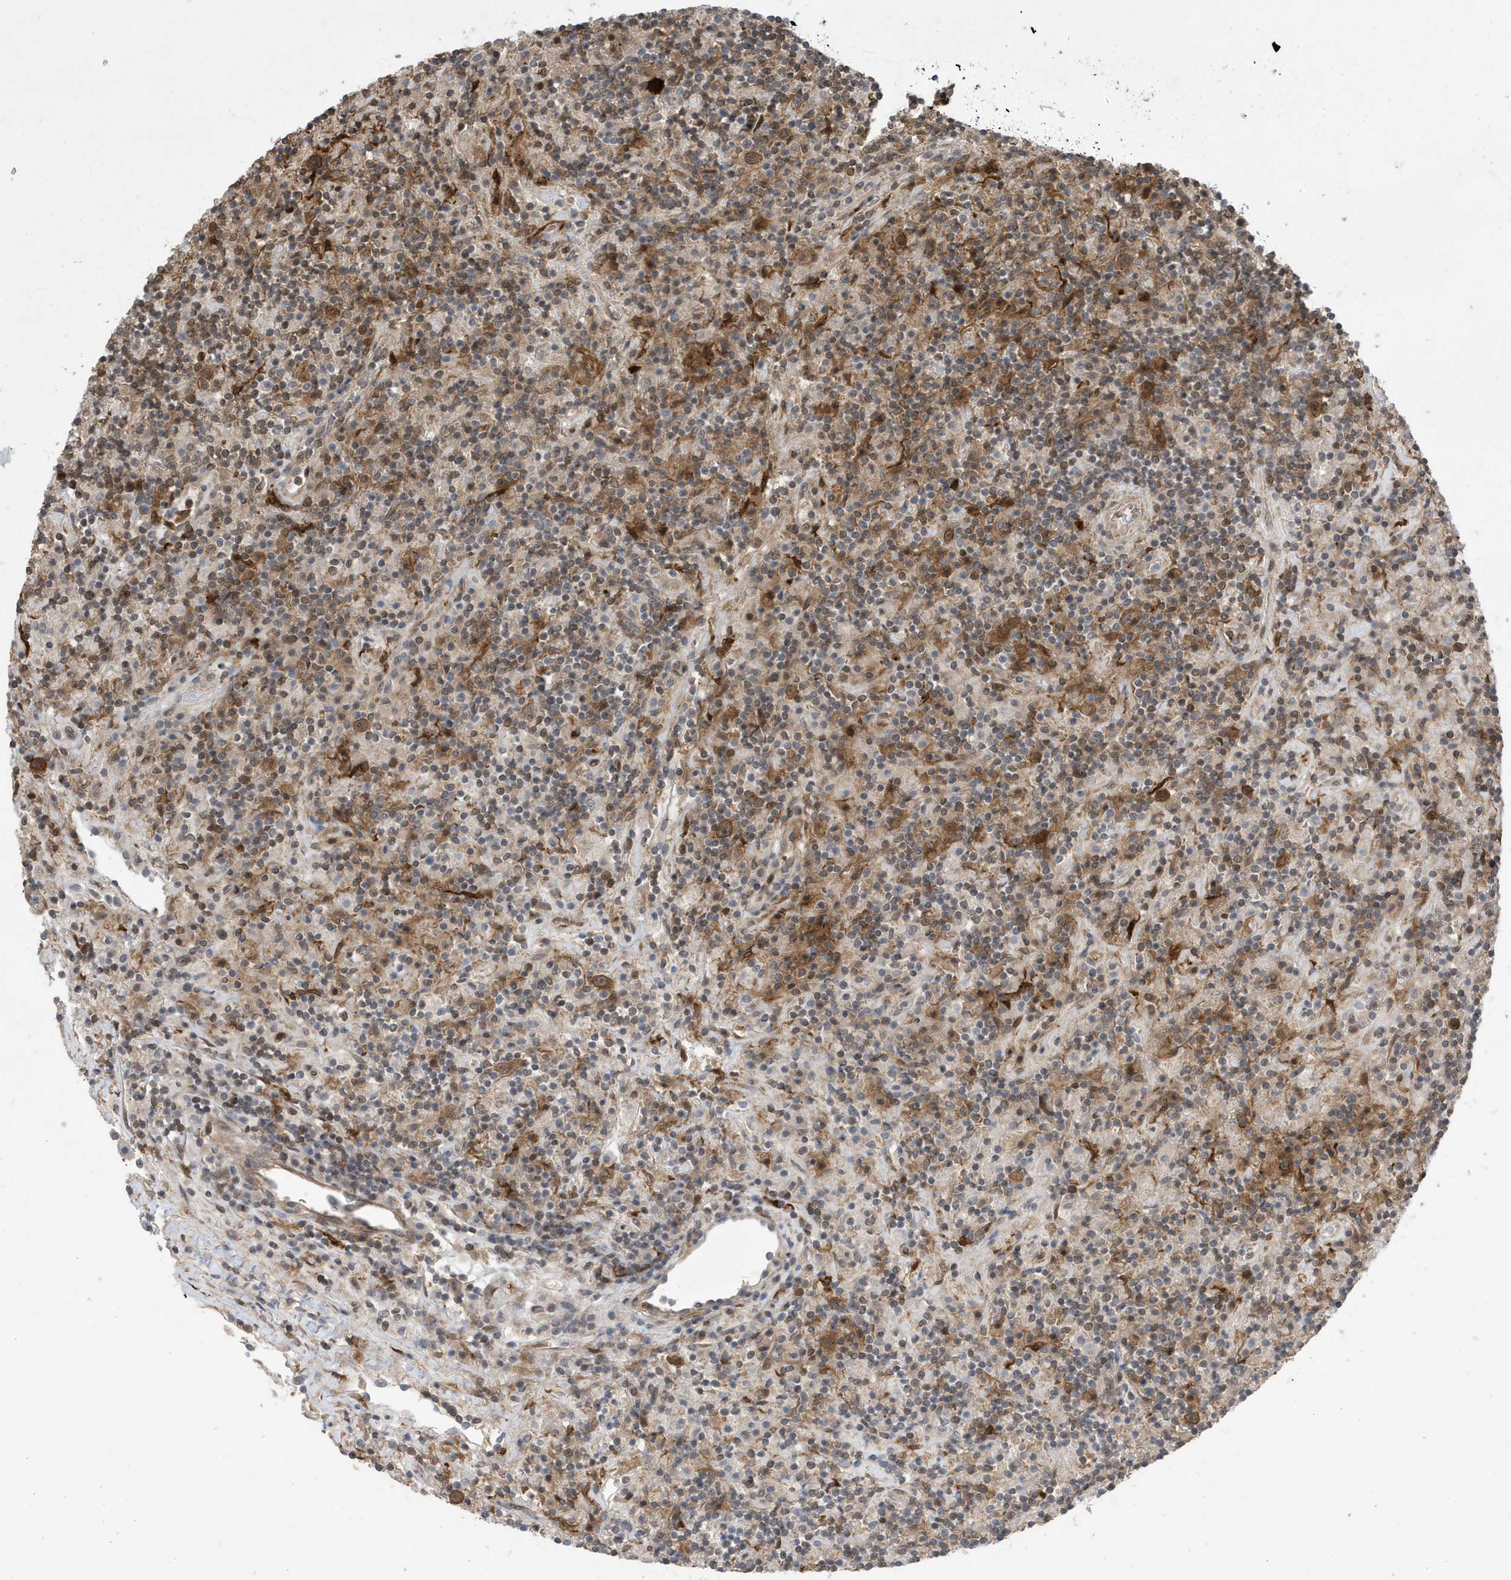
{"staining": {"intensity": "strong", "quantity": ">75%", "location": "cytoplasmic/membranous"}, "tissue": "lymphoma", "cell_type": "Tumor cells", "image_type": "cancer", "snomed": [{"axis": "morphology", "description": "Hodgkin's disease, NOS"}, {"axis": "topography", "description": "Lymph node"}], "caption": "Human lymphoma stained with a brown dye demonstrates strong cytoplasmic/membranous positive positivity in approximately >75% of tumor cells.", "gene": "UBQLN1", "patient": {"sex": "male", "age": 70}}